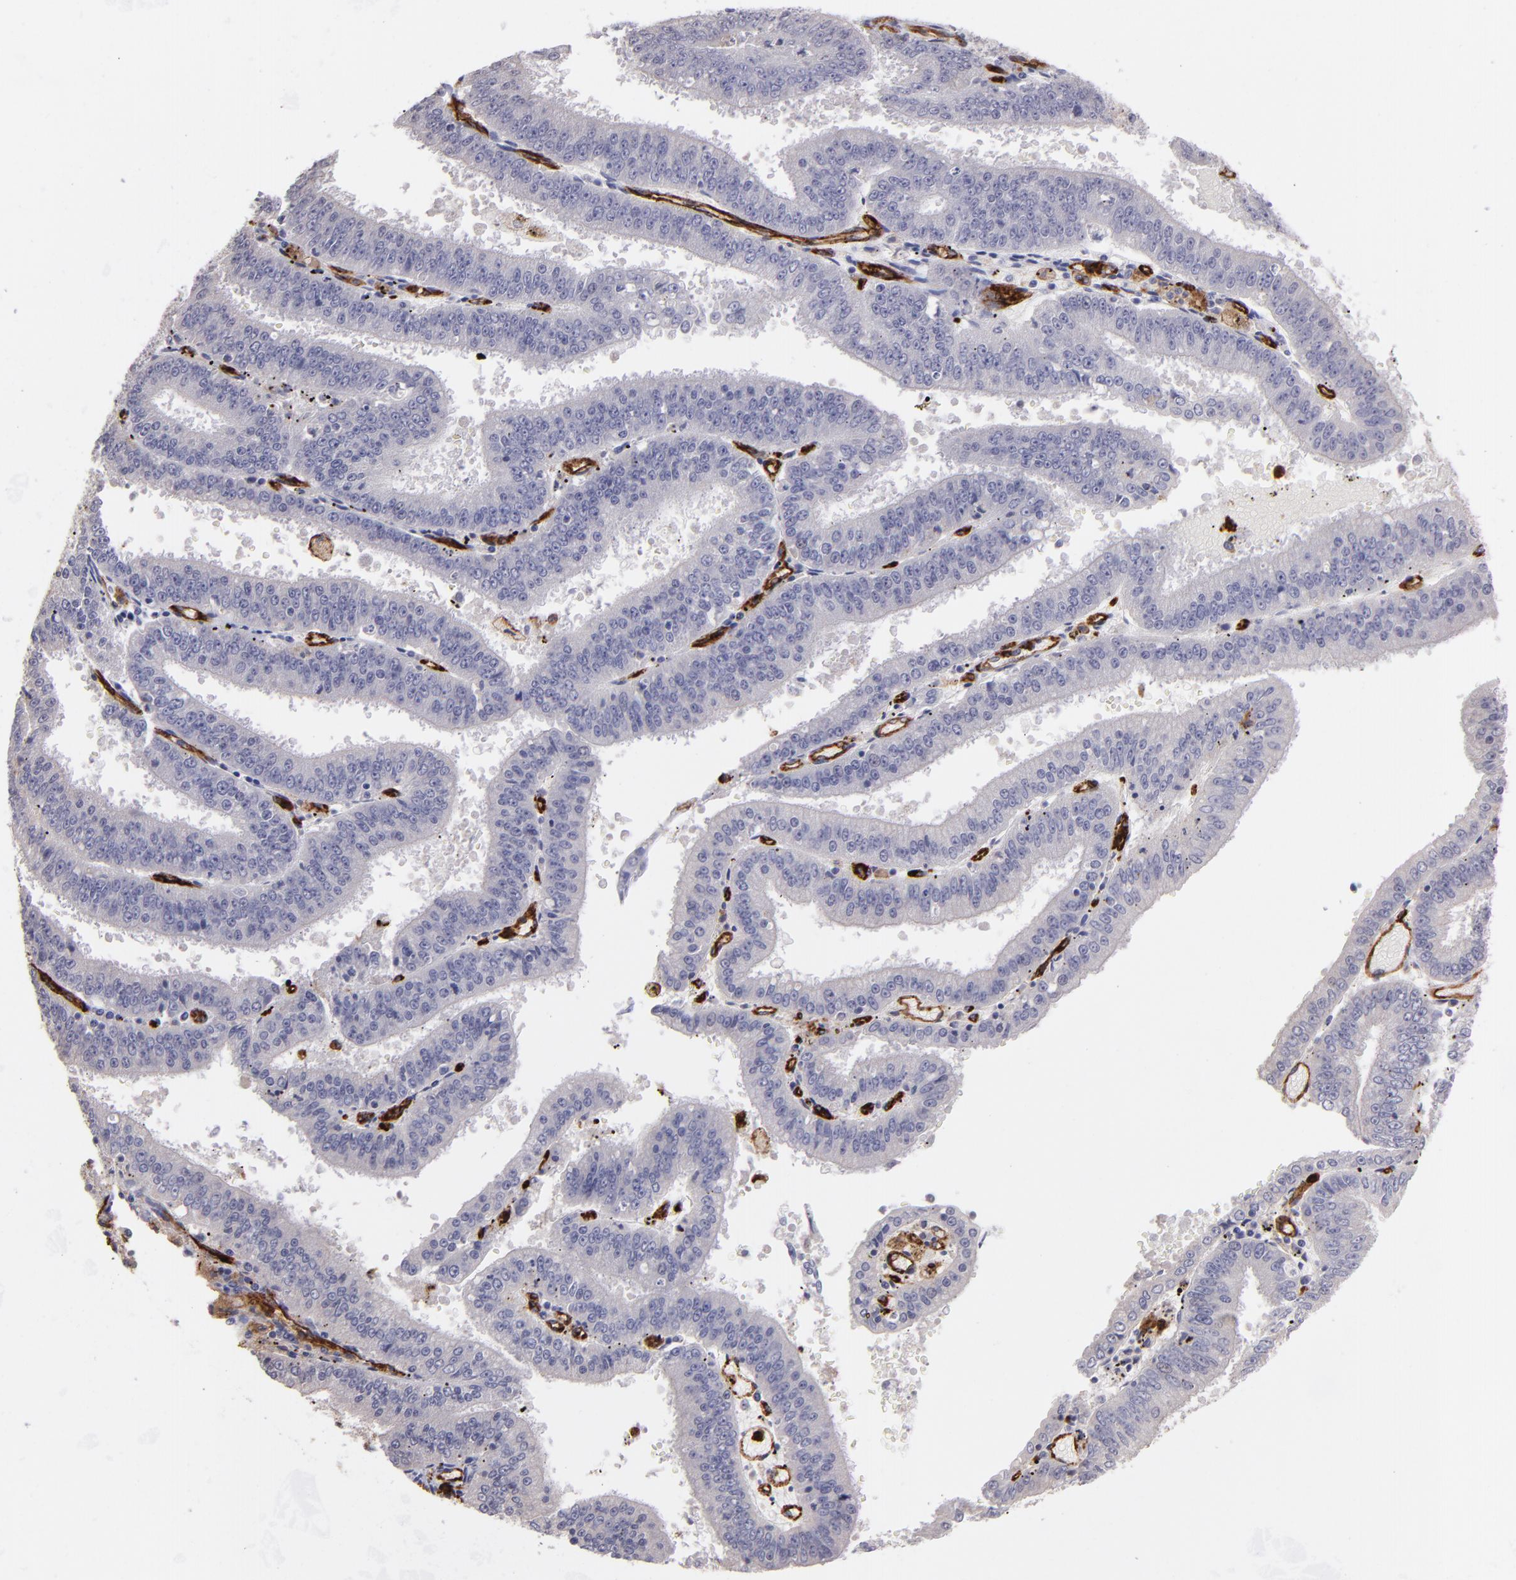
{"staining": {"intensity": "negative", "quantity": "none", "location": "none"}, "tissue": "endometrial cancer", "cell_type": "Tumor cells", "image_type": "cancer", "snomed": [{"axis": "morphology", "description": "Adenocarcinoma, NOS"}, {"axis": "topography", "description": "Endometrium"}], "caption": "Histopathology image shows no significant protein expression in tumor cells of endometrial adenocarcinoma.", "gene": "DYSF", "patient": {"sex": "female", "age": 66}}